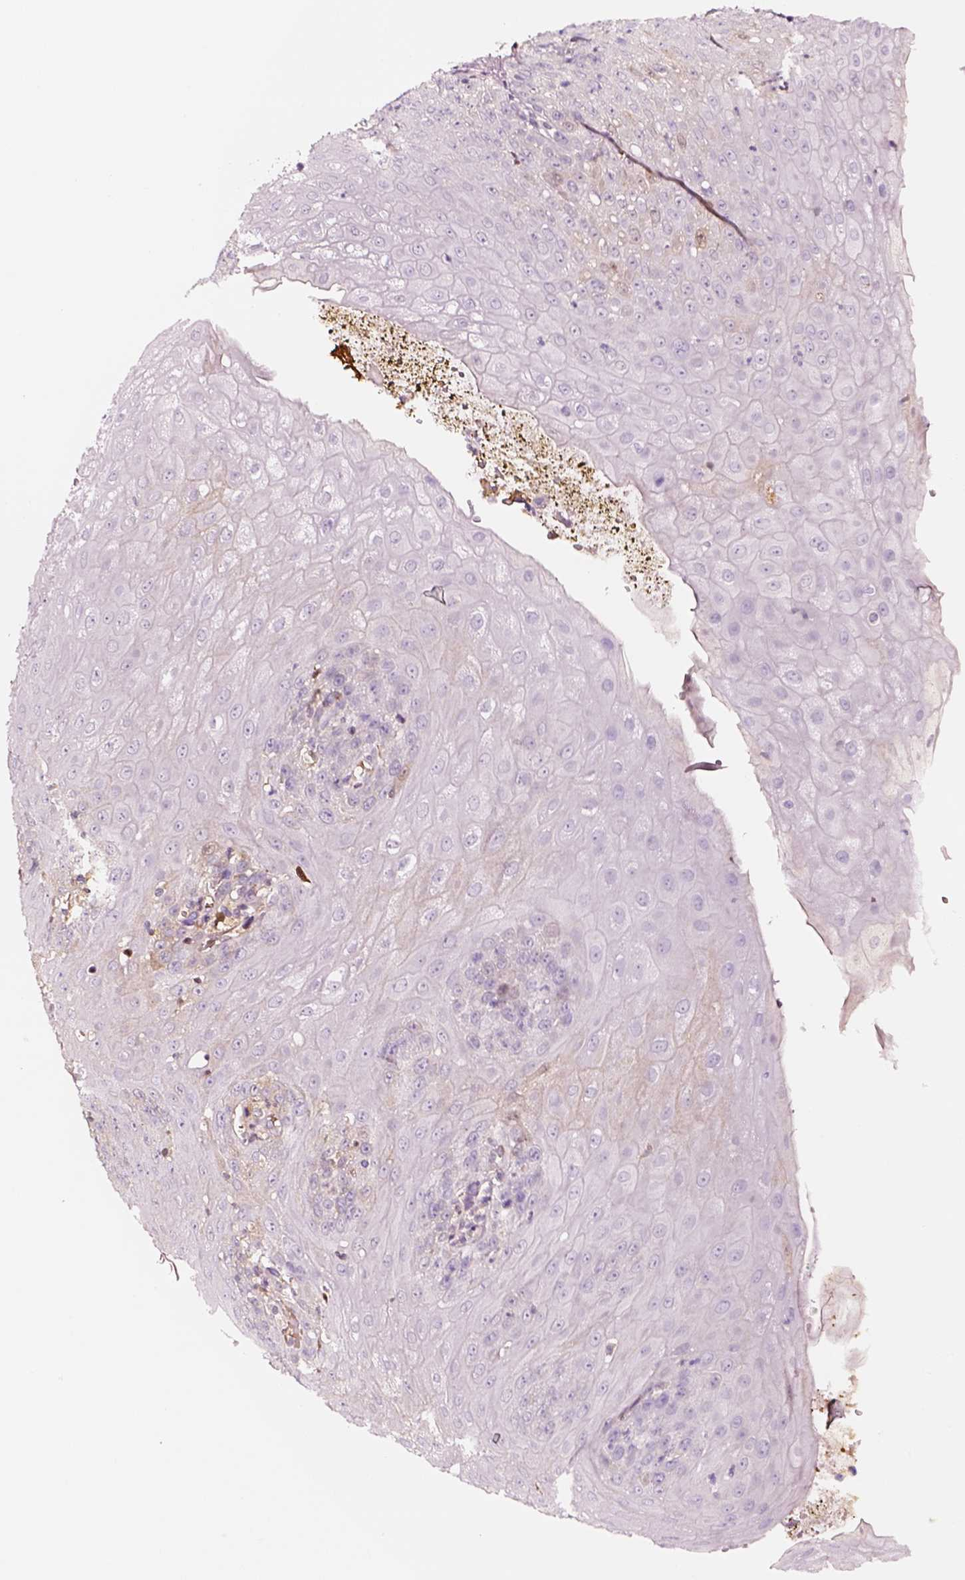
{"staining": {"intensity": "weak", "quantity": "<25%", "location": "cytoplasmic/membranous"}, "tissue": "esophagus", "cell_type": "Squamous epithelial cells", "image_type": "normal", "snomed": [{"axis": "morphology", "description": "Normal tissue, NOS"}, {"axis": "topography", "description": "Esophagus"}], "caption": "This micrograph is of normal esophagus stained with immunohistochemistry to label a protein in brown with the nuclei are counter-stained blue. There is no staining in squamous epithelial cells.", "gene": "TF", "patient": {"sex": "male", "age": 71}}